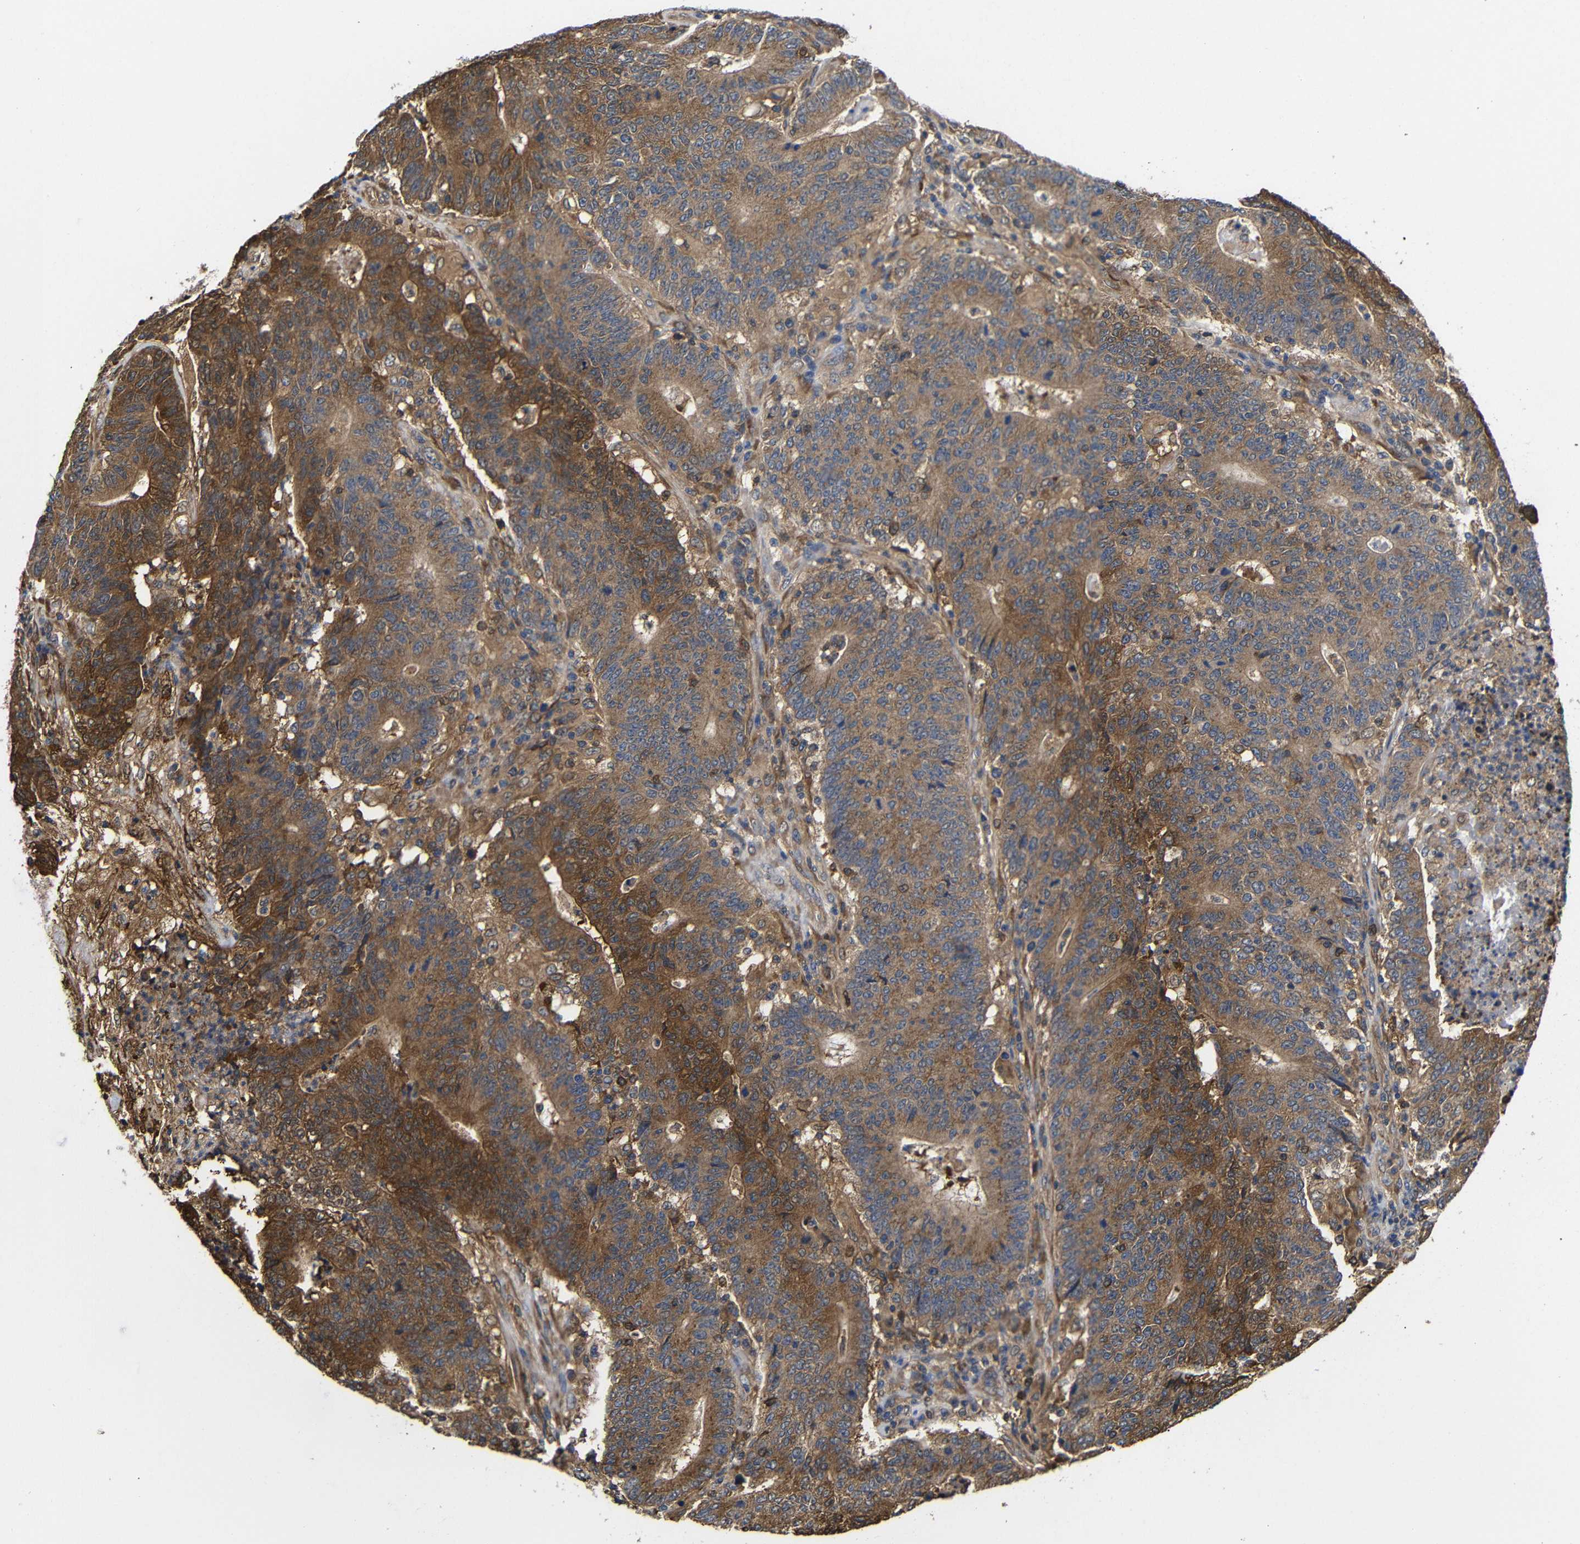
{"staining": {"intensity": "strong", "quantity": ">75%", "location": "cytoplasmic/membranous"}, "tissue": "colorectal cancer", "cell_type": "Tumor cells", "image_type": "cancer", "snomed": [{"axis": "morphology", "description": "Normal tissue, NOS"}, {"axis": "morphology", "description": "Adenocarcinoma, NOS"}, {"axis": "topography", "description": "Colon"}], "caption": "Colorectal cancer (adenocarcinoma) stained for a protein (brown) displays strong cytoplasmic/membranous positive positivity in about >75% of tumor cells.", "gene": "LRRCC1", "patient": {"sex": "female", "age": 75}}